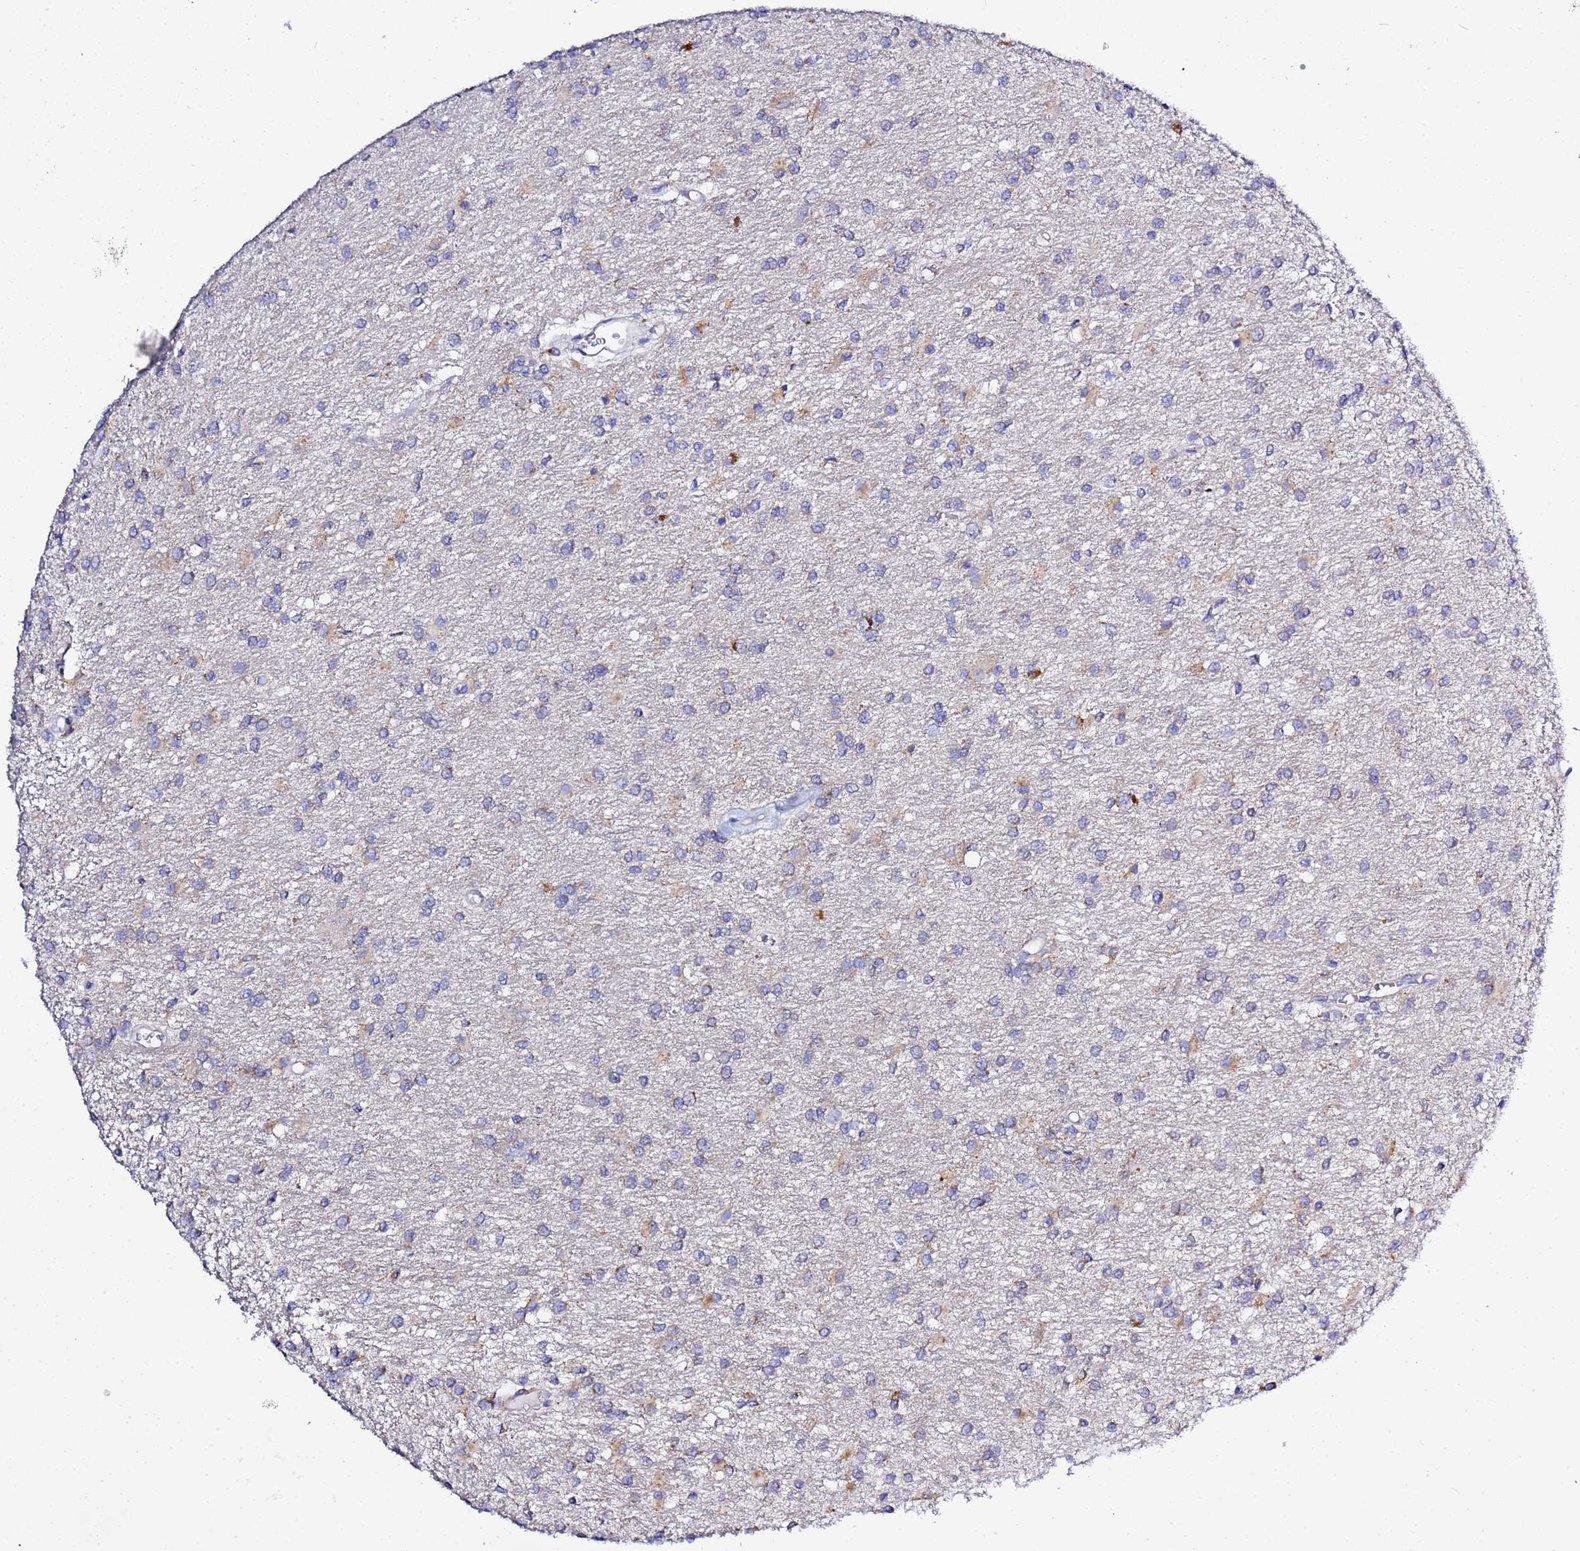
{"staining": {"intensity": "weak", "quantity": "<25%", "location": "cytoplasmic/membranous"}, "tissue": "glioma", "cell_type": "Tumor cells", "image_type": "cancer", "snomed": [{"axis": "morphology", "description": "Glioma, malignant, High grade"}, {"axis": "topography", "description": "Brain"}], "caption": "There is no significant staining in tumor cells of glioma.", "gene": "VTI1B", "patient": {"sex": "female", "age": 50}}